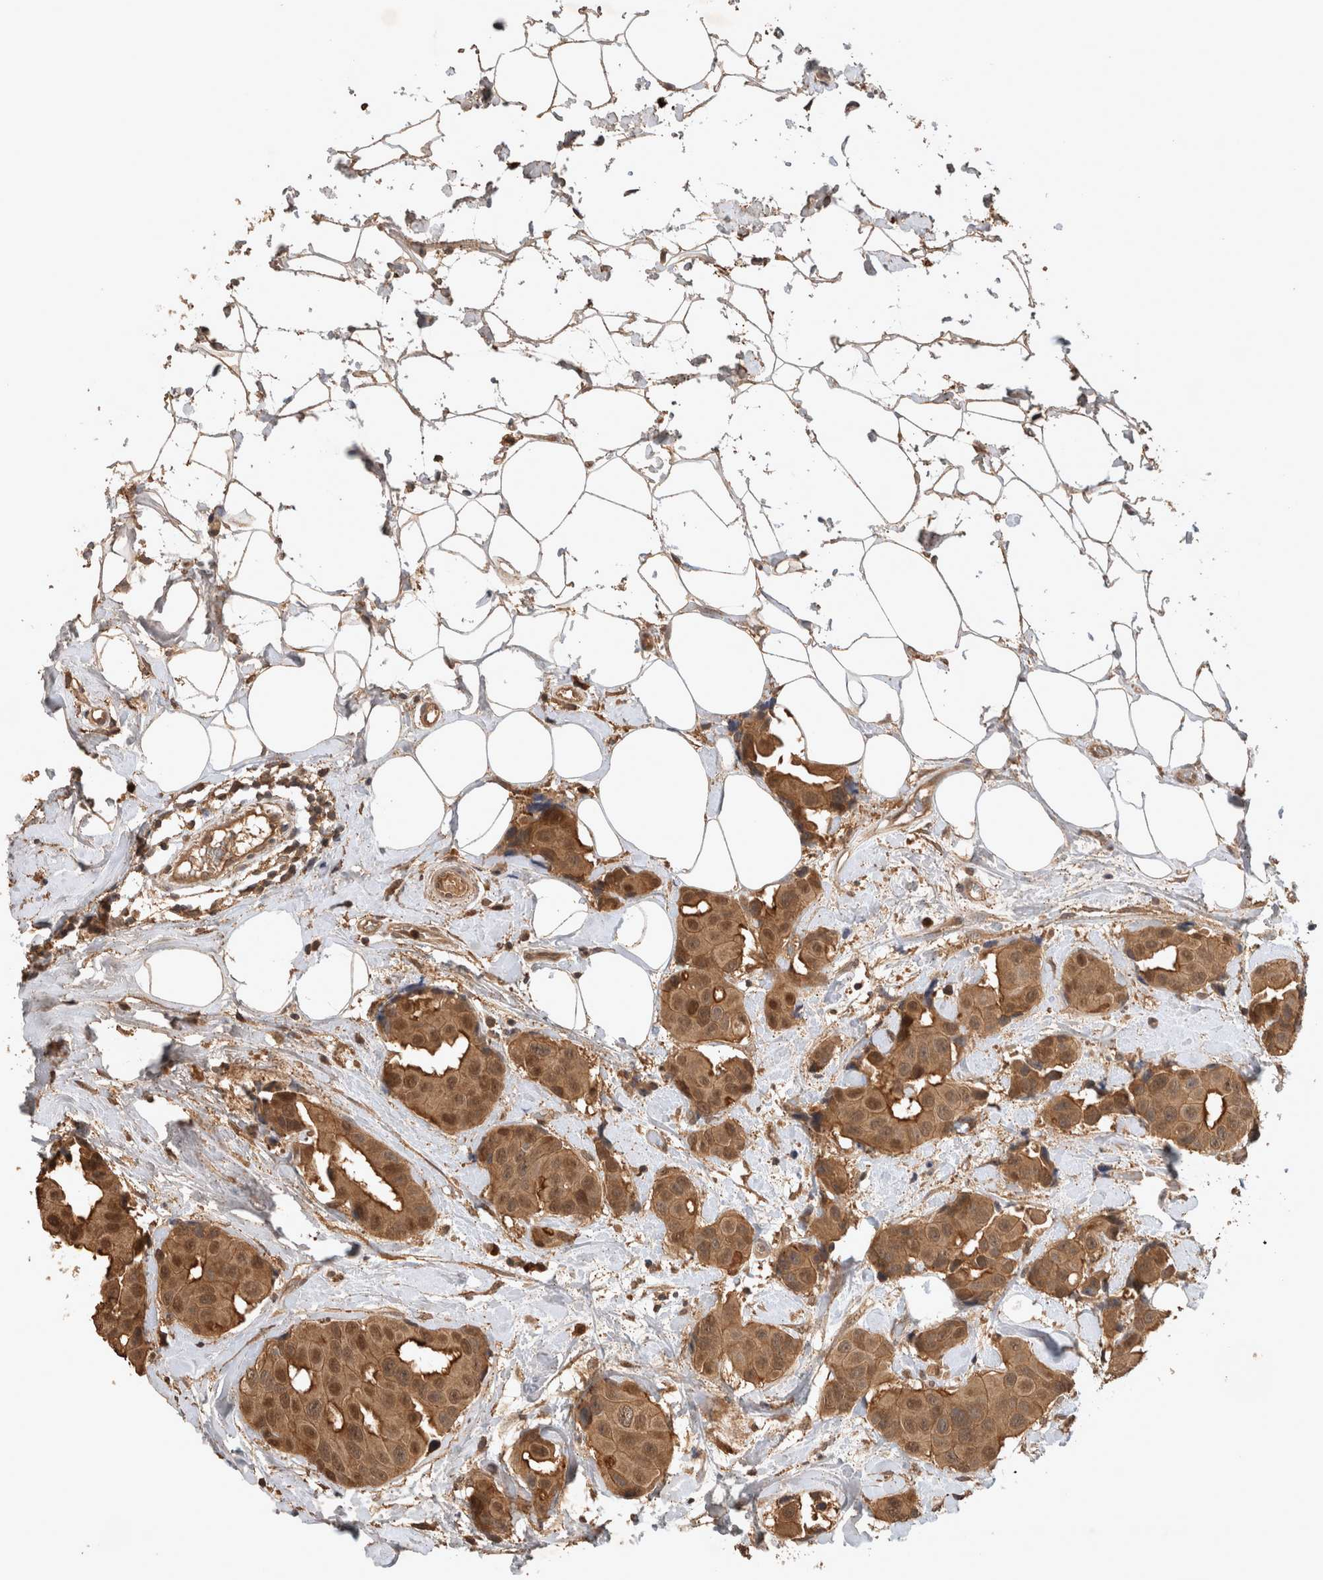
{"staining": {"intensity": "moderate", "quantity": ">75%", "location": "cytoplasmic/membranous,nuclear"}, "tissue": "breast cancer", "cell_type": "Tumor cells", "image_type": "cancer", "snomed": [{"axis": "morphology", "description": "Normal tissue, NOS"}, {"axis": "morphology", "description": "Duct carcinoma"}, {"axis": "topography", "description": "Breast"}], "caption": "The histopathology image displays a brown stain indicating the presence of a protein in the cytoplasmic/membranous and nuclear of tumor cells in breast cancer (infiltrating ductal carcinoma). (DAB (3,3'-diaminobenzidine) = brown stain, brightfield microscopy at high magnification).", "gene": "OTUD7B", "patient": {"sex": "female", "age": 39}}